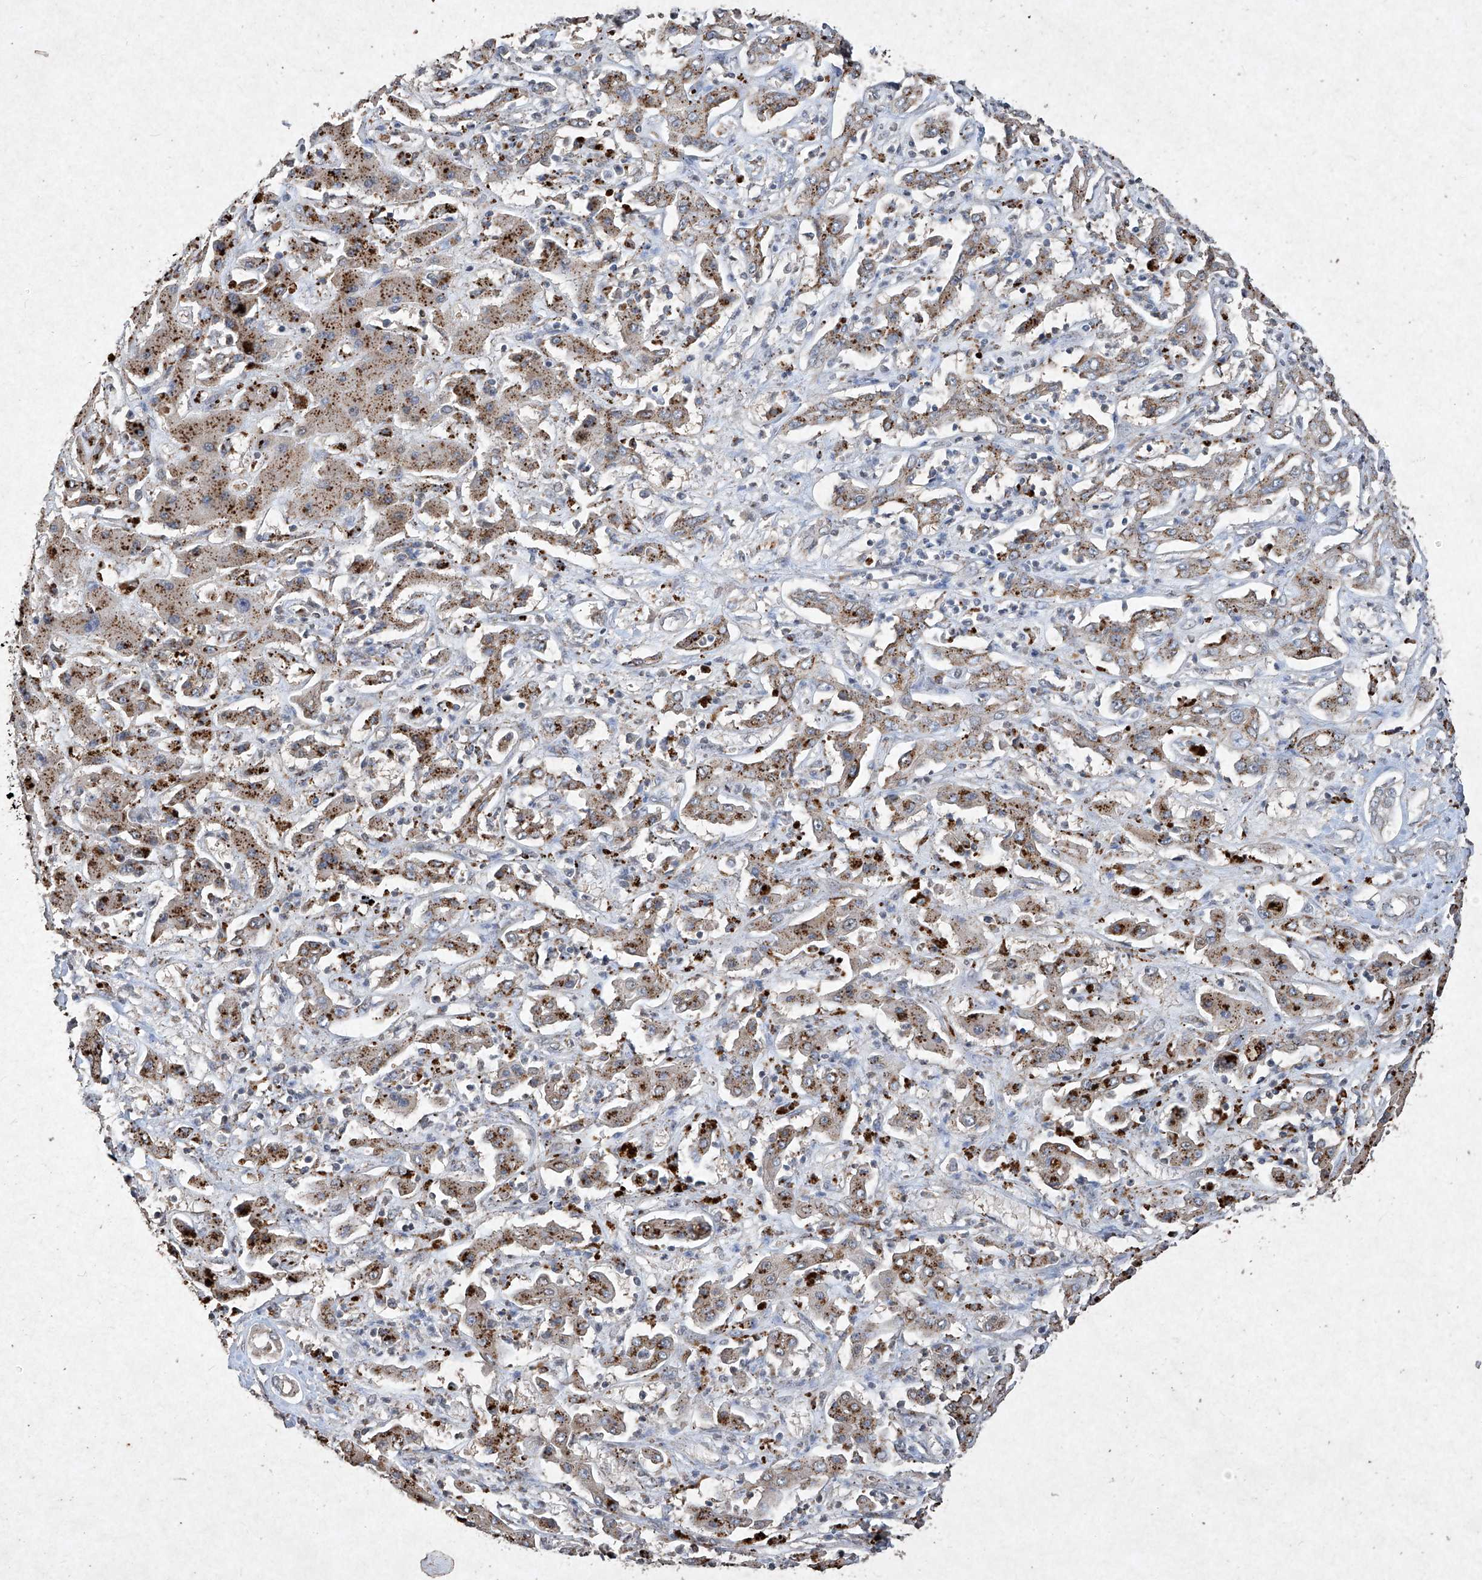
{"staining": {"intensity": "strong", "quantity": "25%-75%", "location": "cytoplasmic/membranous"}, "tissue": "liver cancer", "cell_type": "Tumor cells", "image_type": "cancer", "snomed": [{"axis": "morphology", "description": "Cholangiocarcinoma"}, {"axis": "topography", "description": "Liver"}], "caption": "The photomicrograph shows staining of liver cancer (cholangiocarcinoma), revealing strong cytoplasmic/membranous protein expression (brown color) within tumor cells. (IHC, brightfield microscopy, high magnification).", "gene": "MED16", "patient": {"sex": "male", "age": 67}}